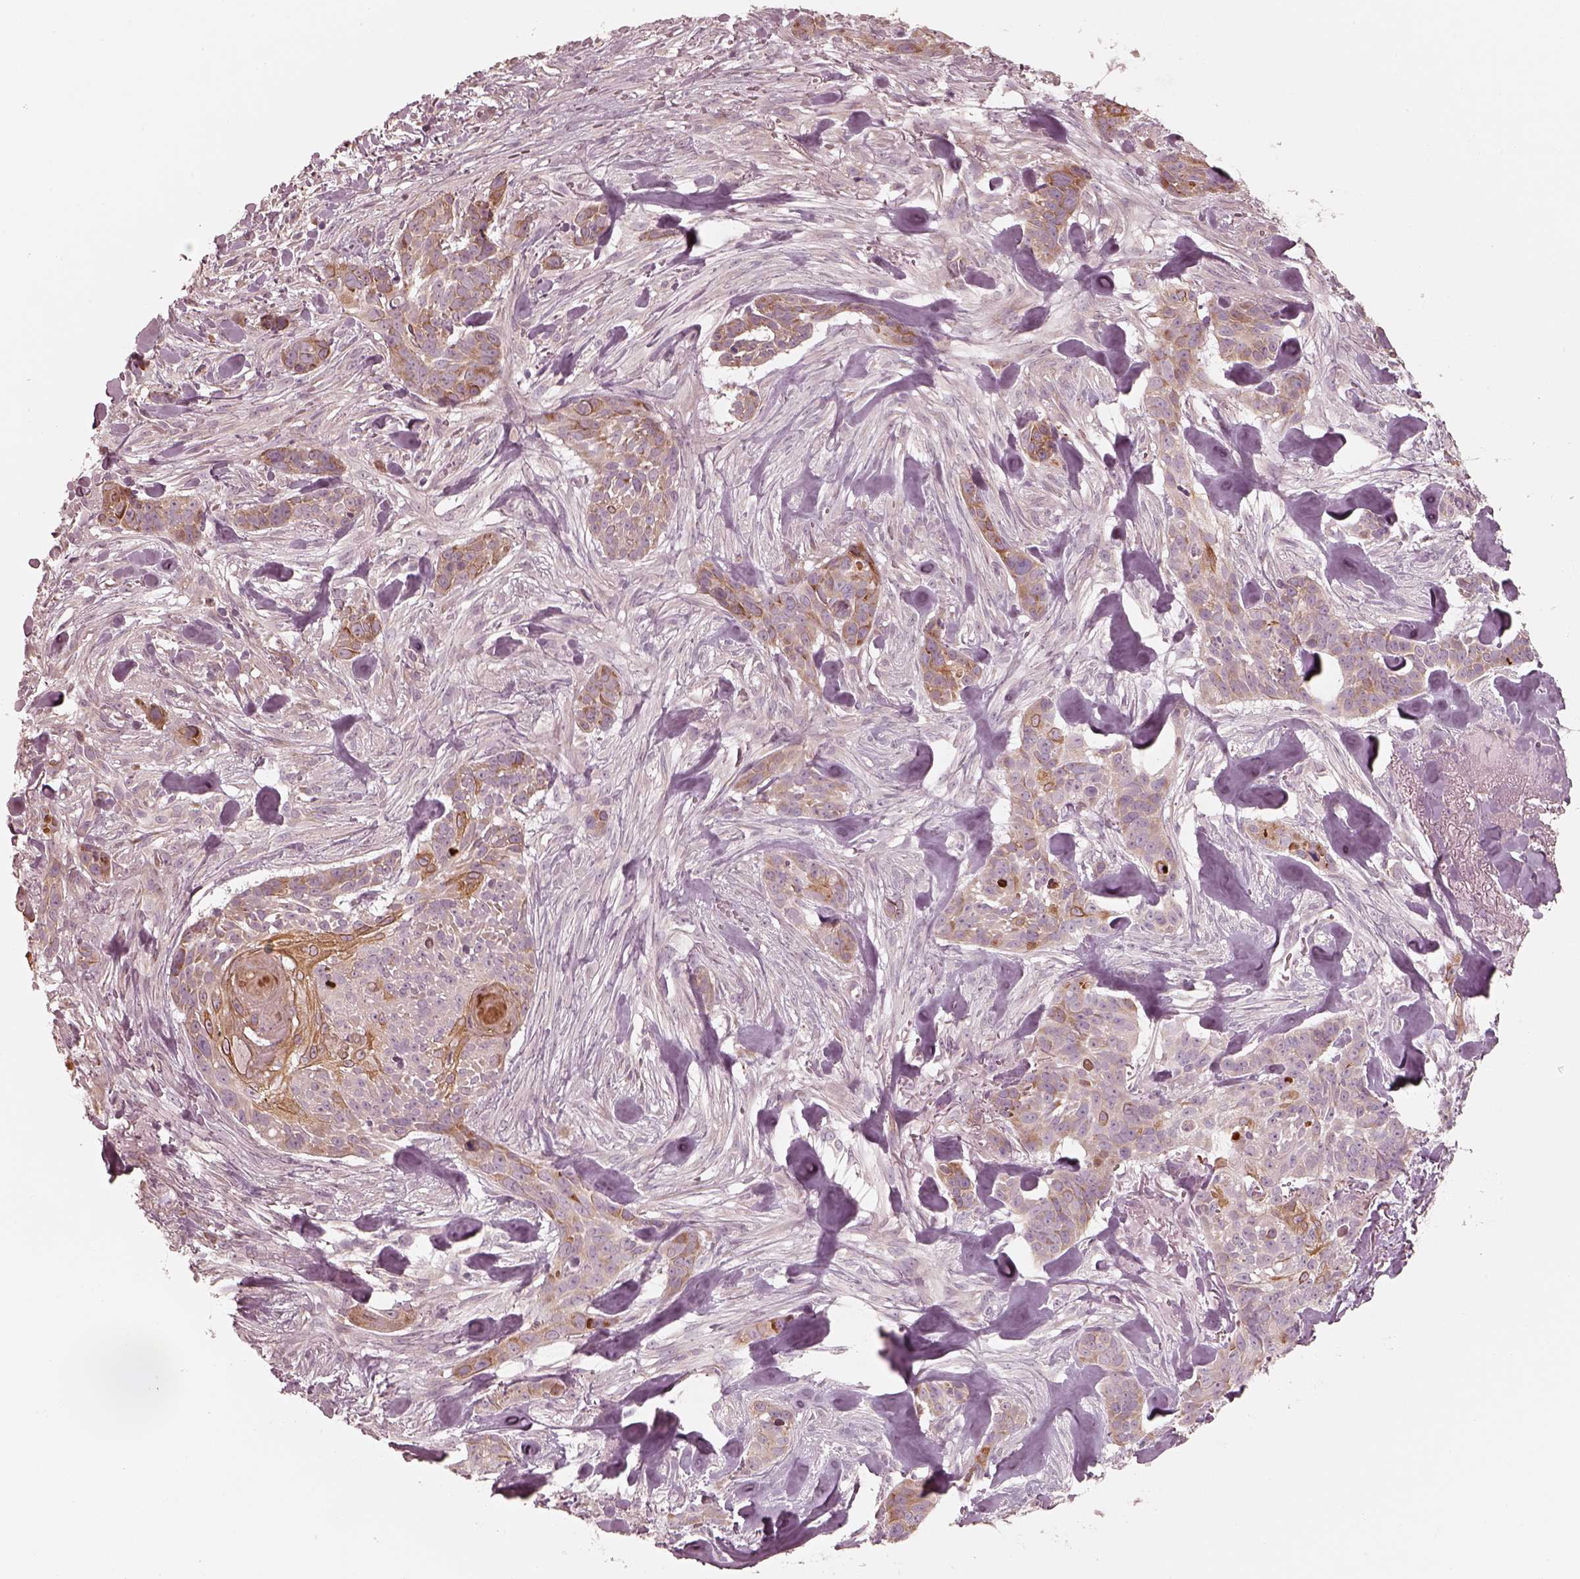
{"staining": {"intensity": "moderate", "quantity": "<25%", "location": "cytoplasmic/membranous"}, "tissue": "skin cancer", "cell_type": "Tumor cells", "image_type": "cancer", "snomed": [{"axis": "morphology", "description": "Basal cell carcinoma"}, {"axis": "topography", "description": "Skin"}], "caption": "Moderate cytoplasmic/membranous protein expression is appreciated in approximately <25% of tumor cells in skin cancer.", "gene": "RAB3C", "patient": {"sex": "male", "age": 87}}